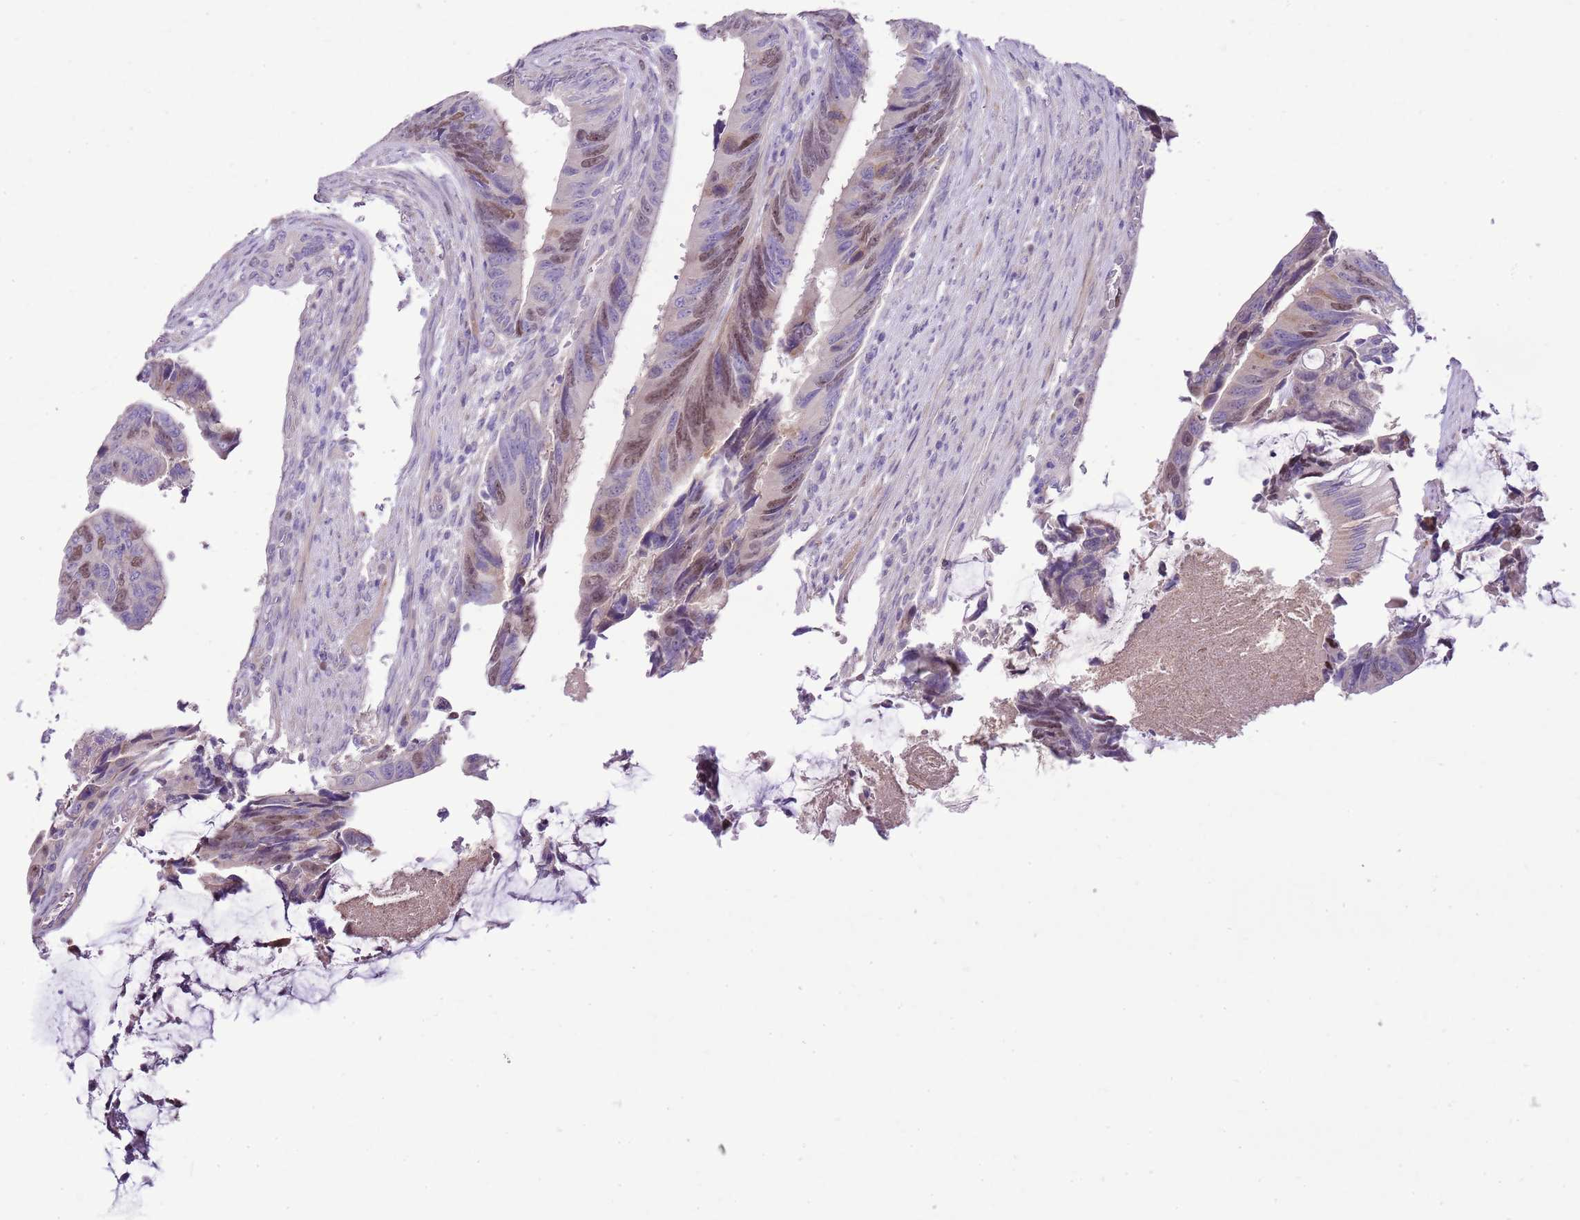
{"staining": {"intensity": "moderate", "quantity": "<25%", "location": "nuclear"}, "tissue": "colorectal cancer", "cell_type": "Tumor cells", "image_type": "cancer", "snomed": [{"axis": "morphology", "description": "Adenocarcinoma, NOS"}, {"axis": "topography", "description": "Colon"}], "caption": "A low amount of moderate nuclear expression is present in about <25% of tumor cells in colorectal cancer (adenocarcinoma) tissue.", "gene": "FBRSL1", "patient": {"sex": "male", "age": 87}}